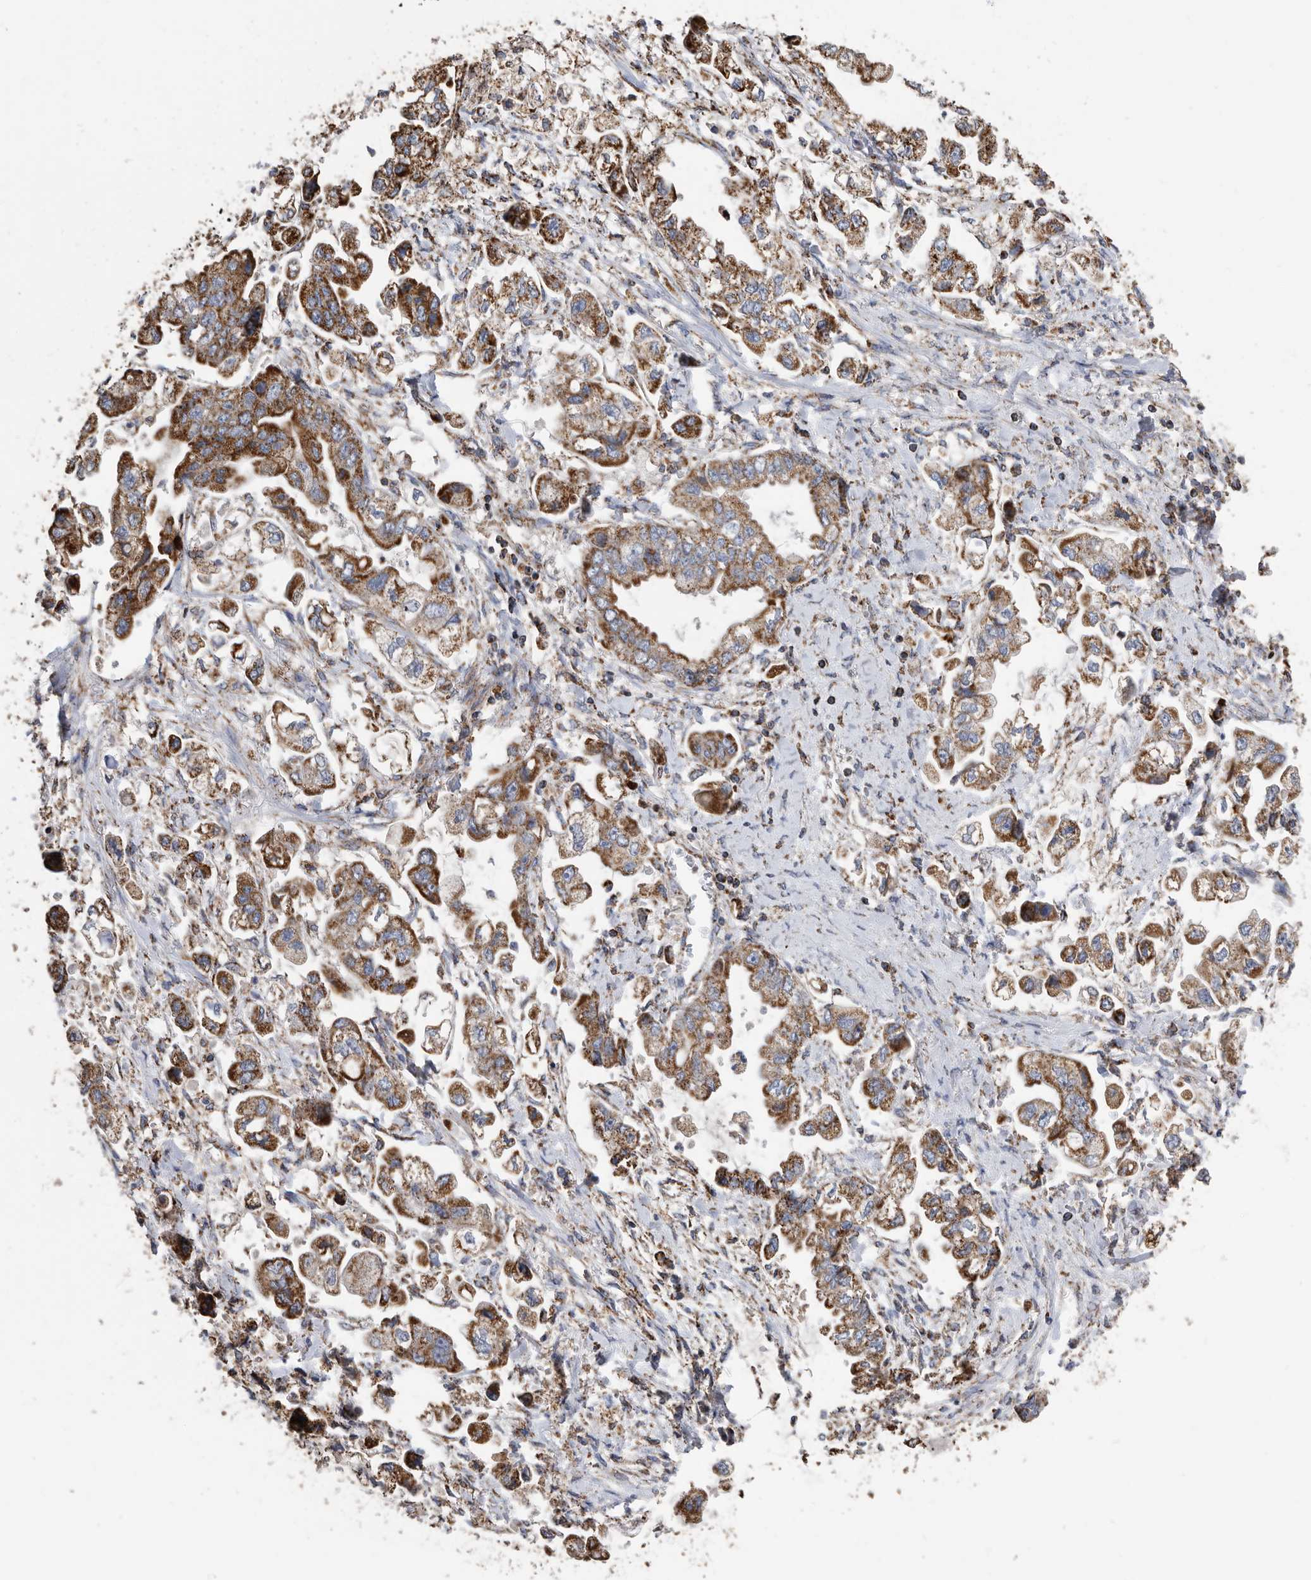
{"staining": {"intensity": "strong", "quantity": ">75%", "location": "cytoplasmic/membranous"}, "tissue": "stomach cancer", "cell_type": "Tumor cells", "image_type": "cancer", "snomed": [{"axis": "morphology", "description": "Adenocarcinoma, NOS"}, {"axis": "topography", "description": "Stomach"}], "caption": "Immunohistochemical staining of adenocarcinoma (stomach) reveals high levels of strong cytoplasmic/membranous protein staining in approximately >75% of tumor cells.", "gene": "WFDC1", "patient": {"sex": "male", "age": 62}}